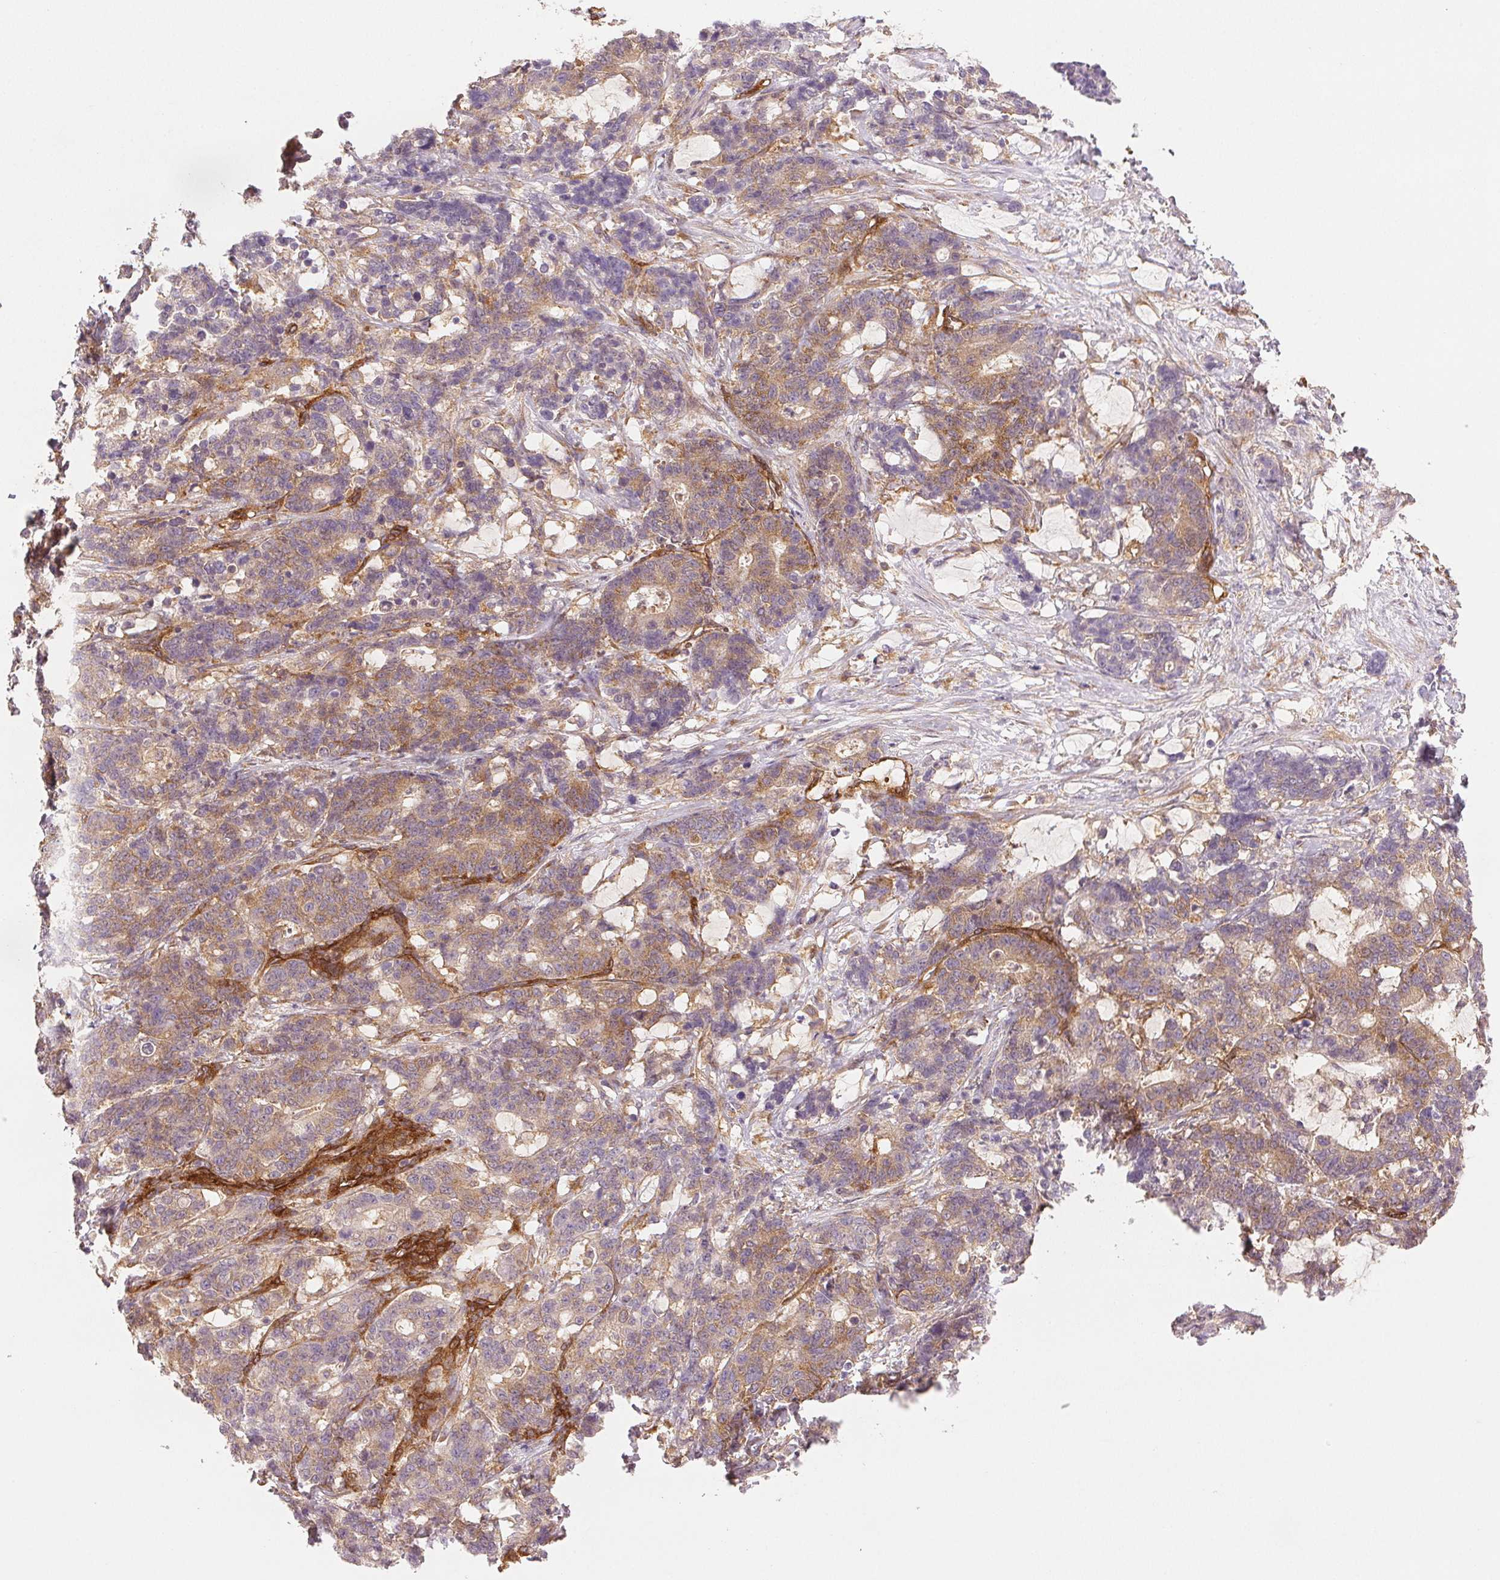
{"staining": {"intensity": "weak", "quantity": "25%-75%", "location": "cytoplasmic/membranous"}, "tissue": "stomach cancer", "cell_type": "Tumor cells", "image_type": "cancer", "snomed": [{"axis": "morphology", "description": "Normal tissue, NOS"}, {"axis": "morphology", "description": "Adenocarcinoma, NOS"}, {"axis": "topography", "description": "Stomach"}], "caption": "Protein staining of stomach cancer (adenocarcinoma) tissue exhibits weak cytoplasmic/membranous staining in about 25%-75% of tumor cells.", "gene": "DIAPH2", "patient": {"sex": "female", "age": 64}}